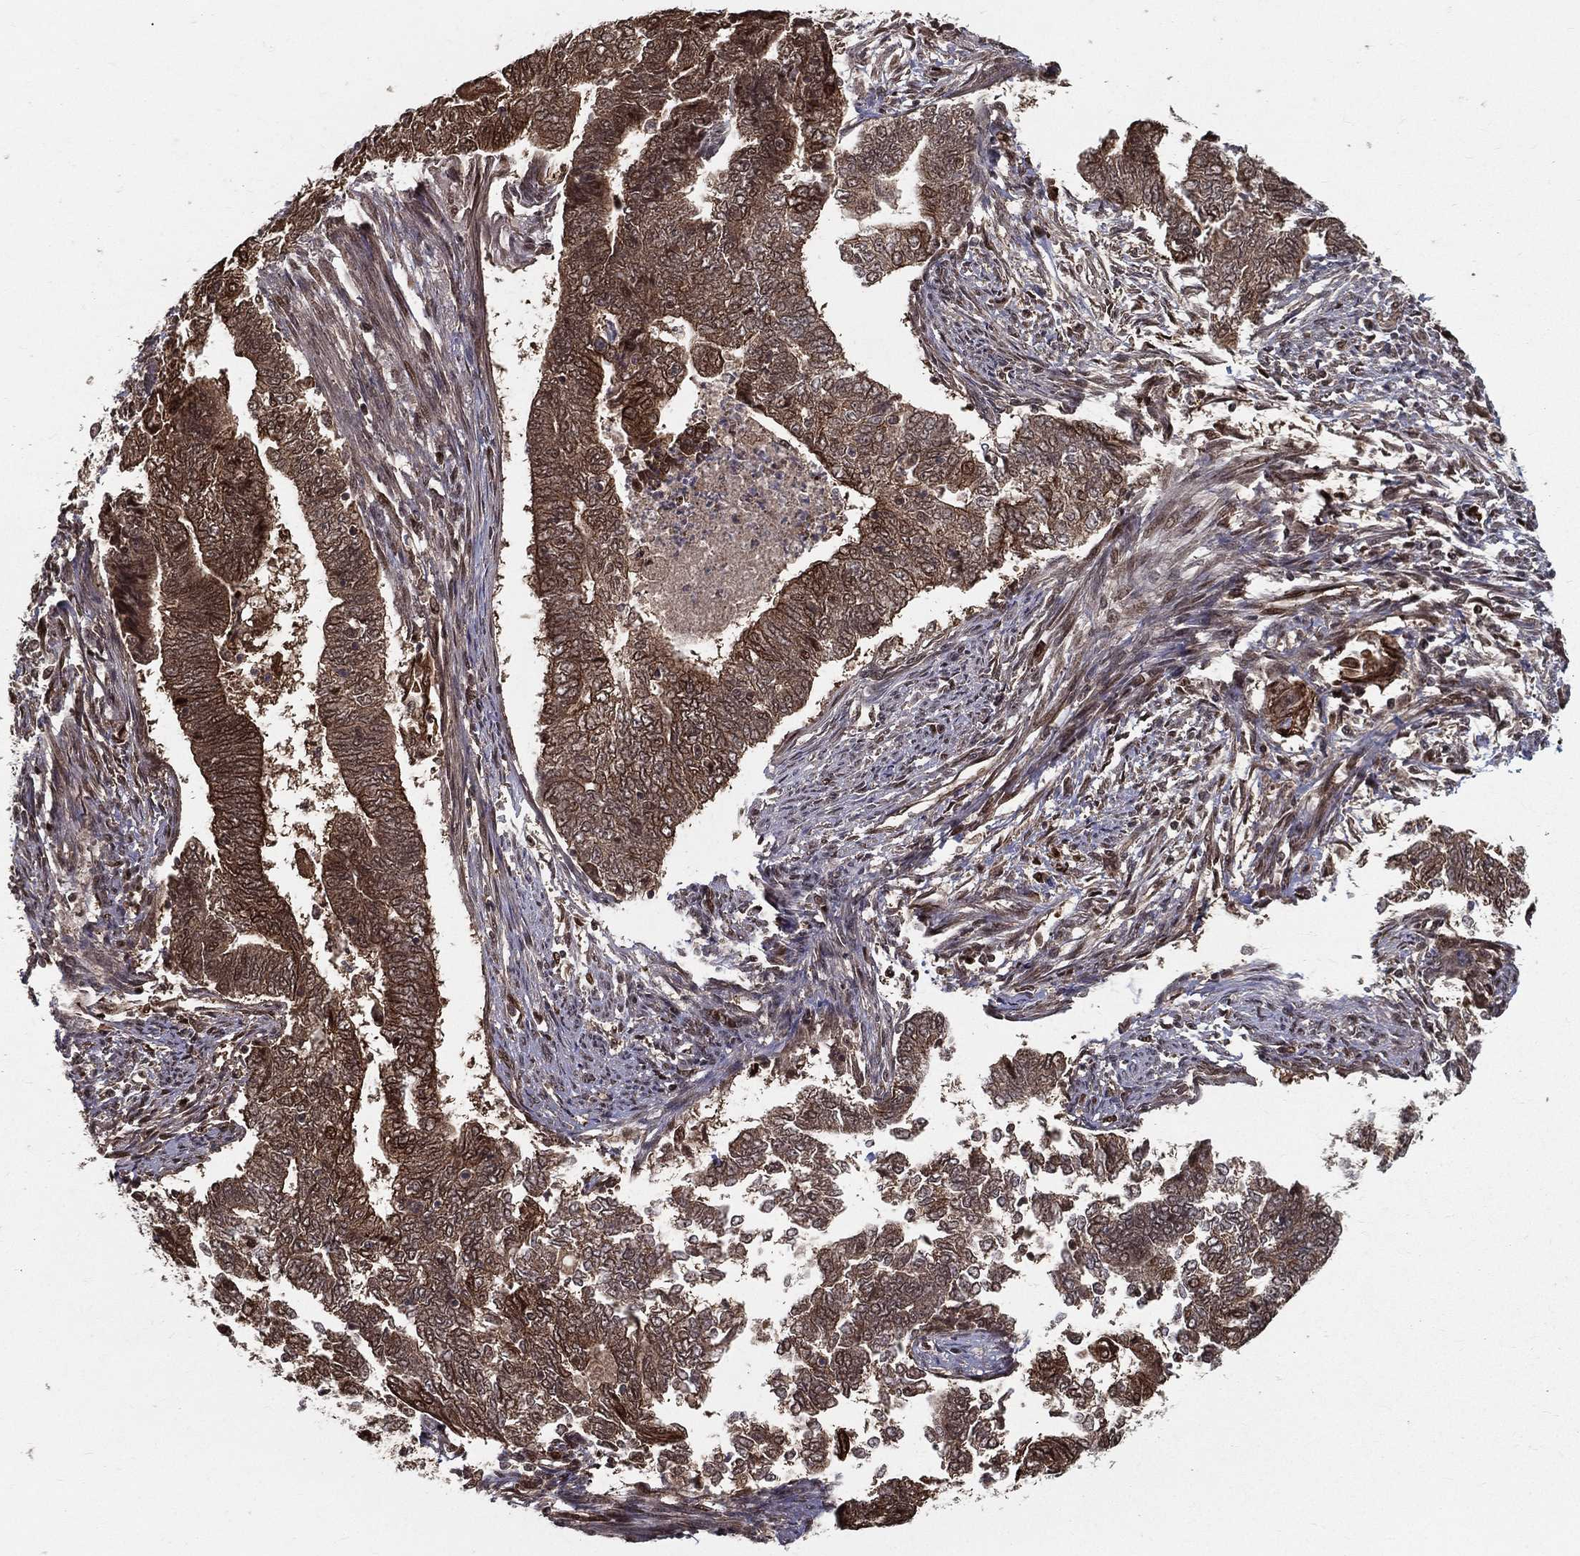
{"staining": {"intensity": "moderate", "quantity": ">75%", "location": "cytoplasmic/membranous"}, "tissue": "endometrial cancer", "cell_type": "Tumor cells", "image_type": "cancer", "snomed": [{"axis": "morphology", "description": "Adenocarcinoma, NOS"}, {"axis": "topography", "description": "Endometrium"}], "caption": "Adenocarcinoma (endometrial) was stained to show a protein in brown. There is medium levels of moderate cytoplasmic/membranous expression in approximately >75% of tumor cells.", "gene": "SLC6A6", "patient": {"sex": "female", "age": 65}}